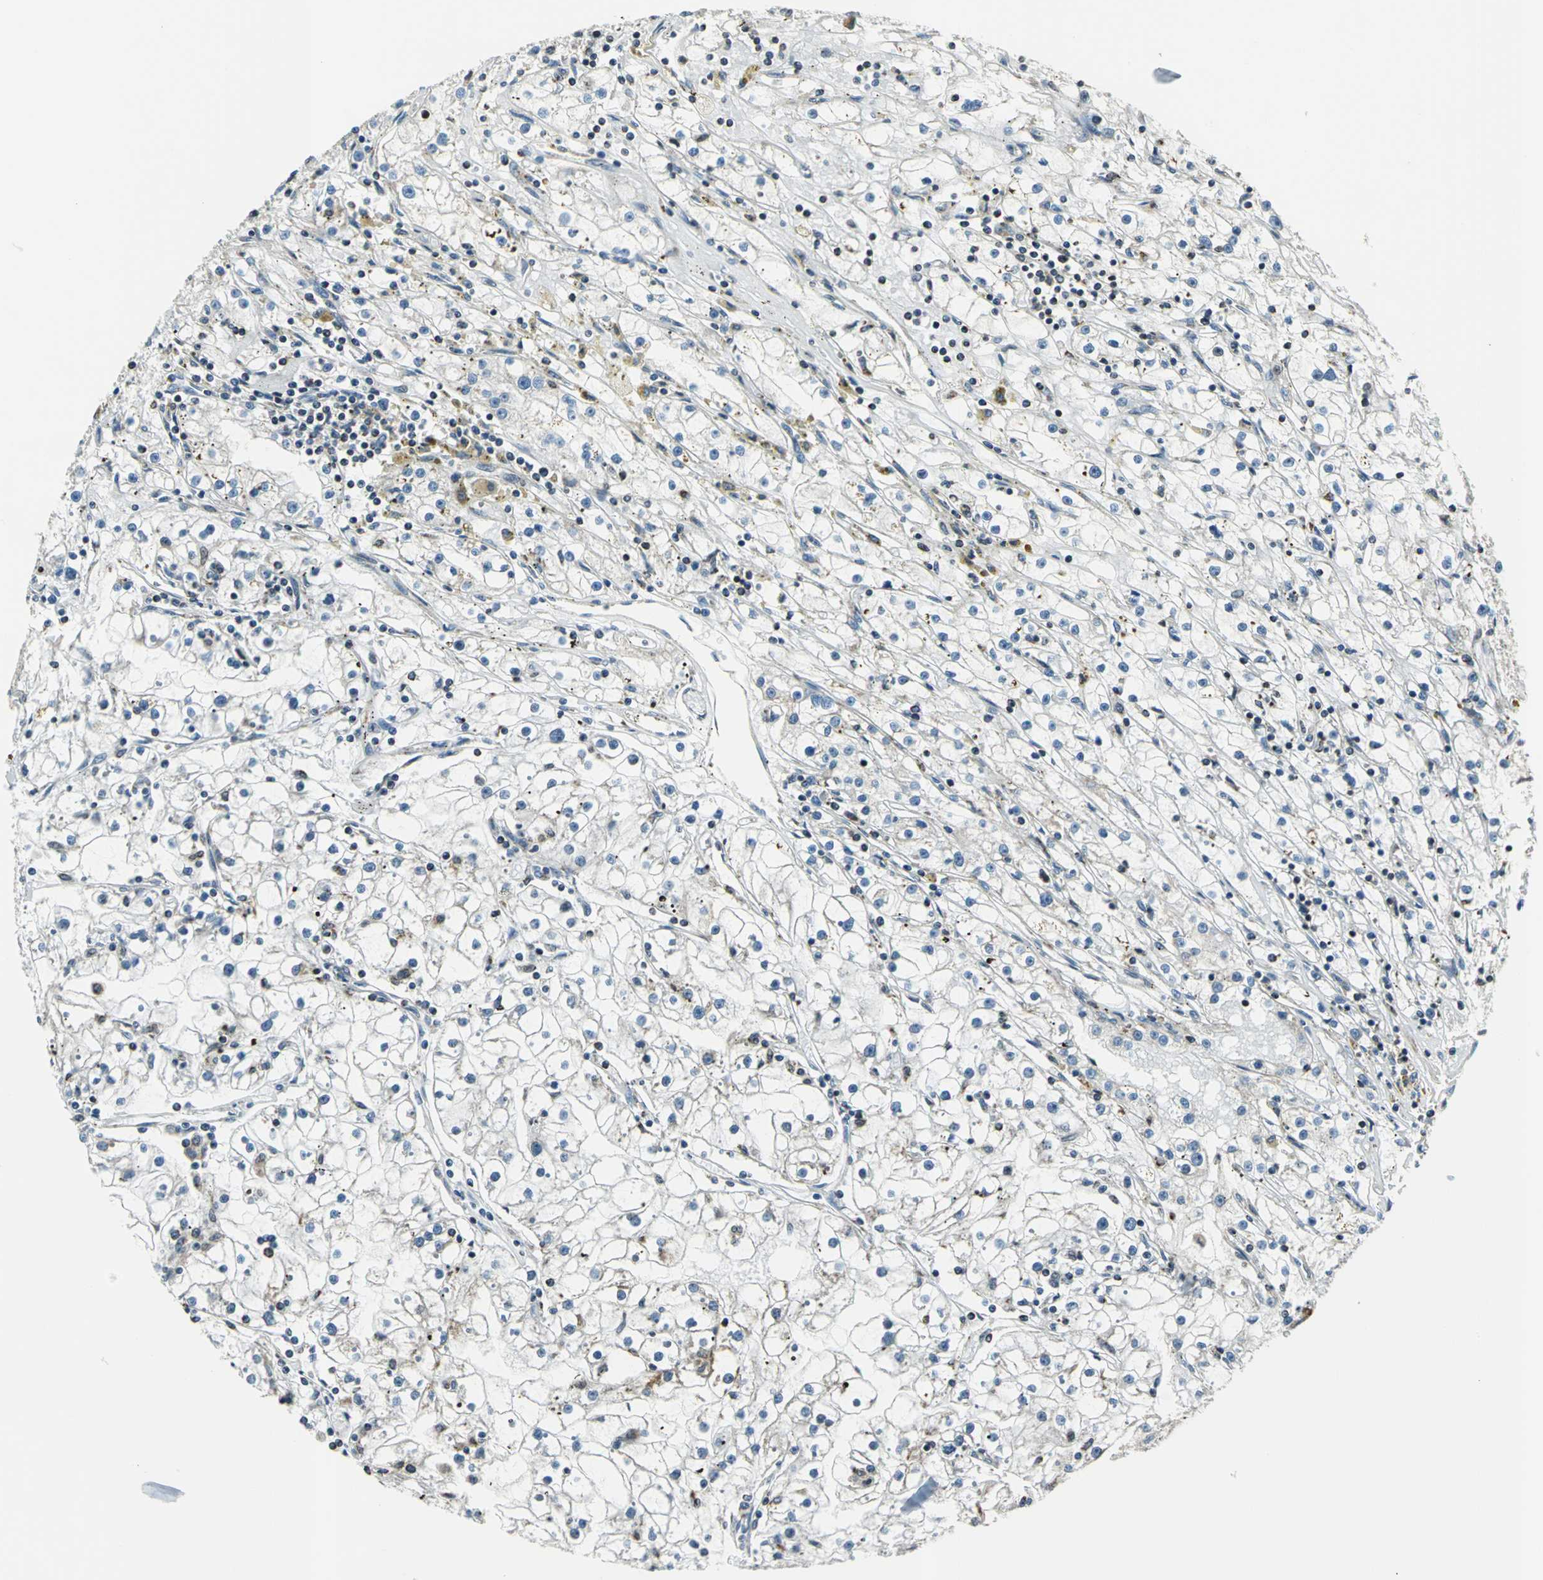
{"staining": {"intensity": "negative", "quantity": "none", "location": "none"}, "tissue": "renal cancer", "cell_type": "Tumor cells", "image_type": "cancer", "snomed": [{"axis": "morphology", "description": "Adenocarcinoma, NOS"}, {"axis": "topography", "description": "Kidney"}], "caption": "This is a photomicrograph of immunohistochemistry staining of renal cancer, which shows no positivity in tumor cells.", "gene": "USP40", "patient": {"sex": "male", "age": 56}}